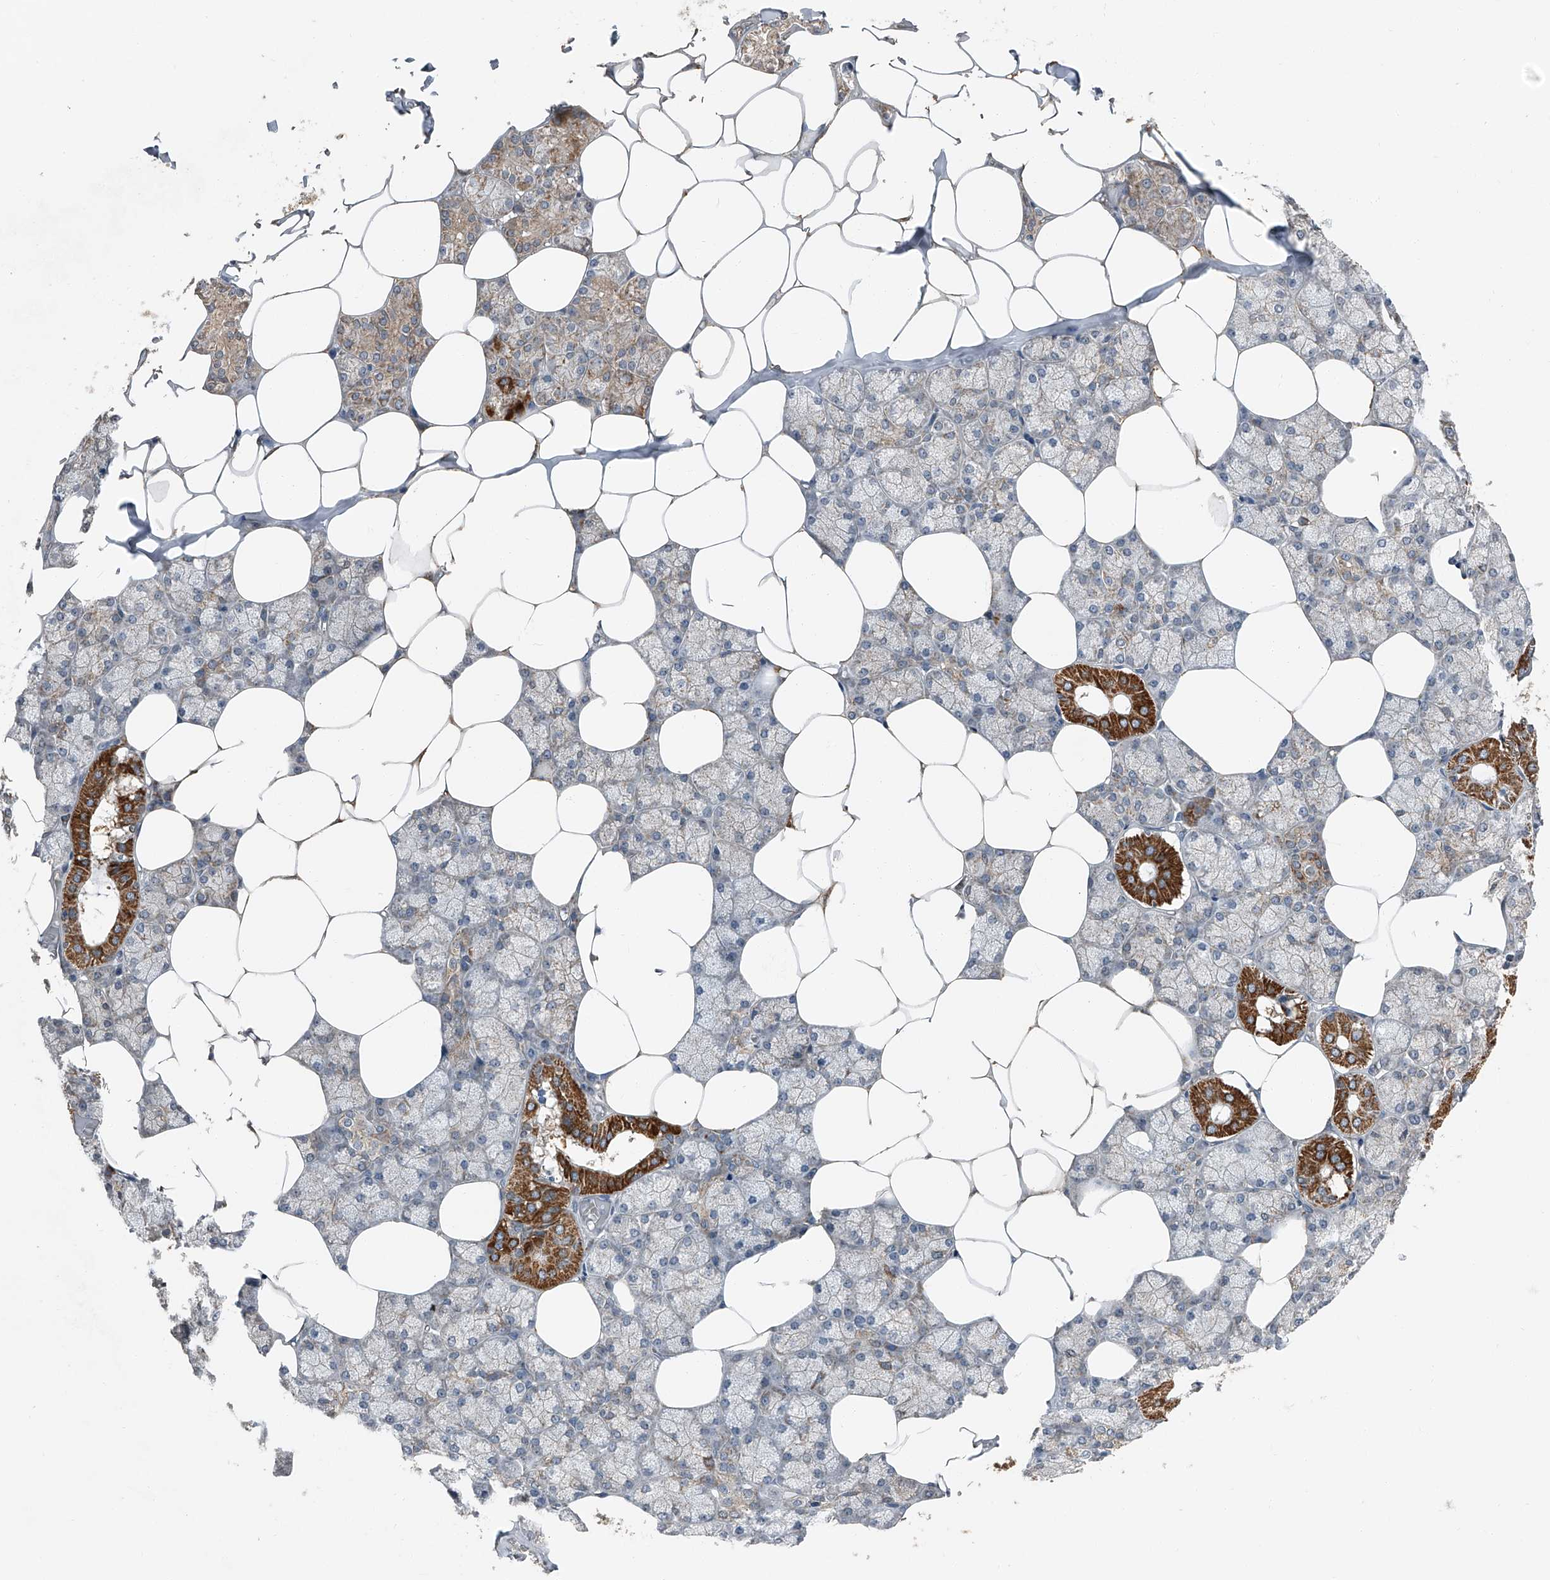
{"staining": {"intensity": "strong", "quantity": "25%-75%", "location": "cytoplasmic/membranous"}, "tissue": "salivary gland", "cell_type": "Glandular cells", "image_type": "normal", "snomed": [{"axis": "morphology", "description": "Normal tissue, NOS"}, {"axis": "topography", "description": "Salivary gland"}], "caption": "Immunohistochemical staining of benign salivary gland shows high levels of strong cytoplasmic/membranous staining in approximately 25%-75% of glandular cells. (Stains: DAB (3,3'-diaminobenzidine) in brown, nuclei in blue, Microscopy: brightfield microscopy at high magnification).", "gene": "CHRNA7", "patient": {"sex": "male", "age": 62}}